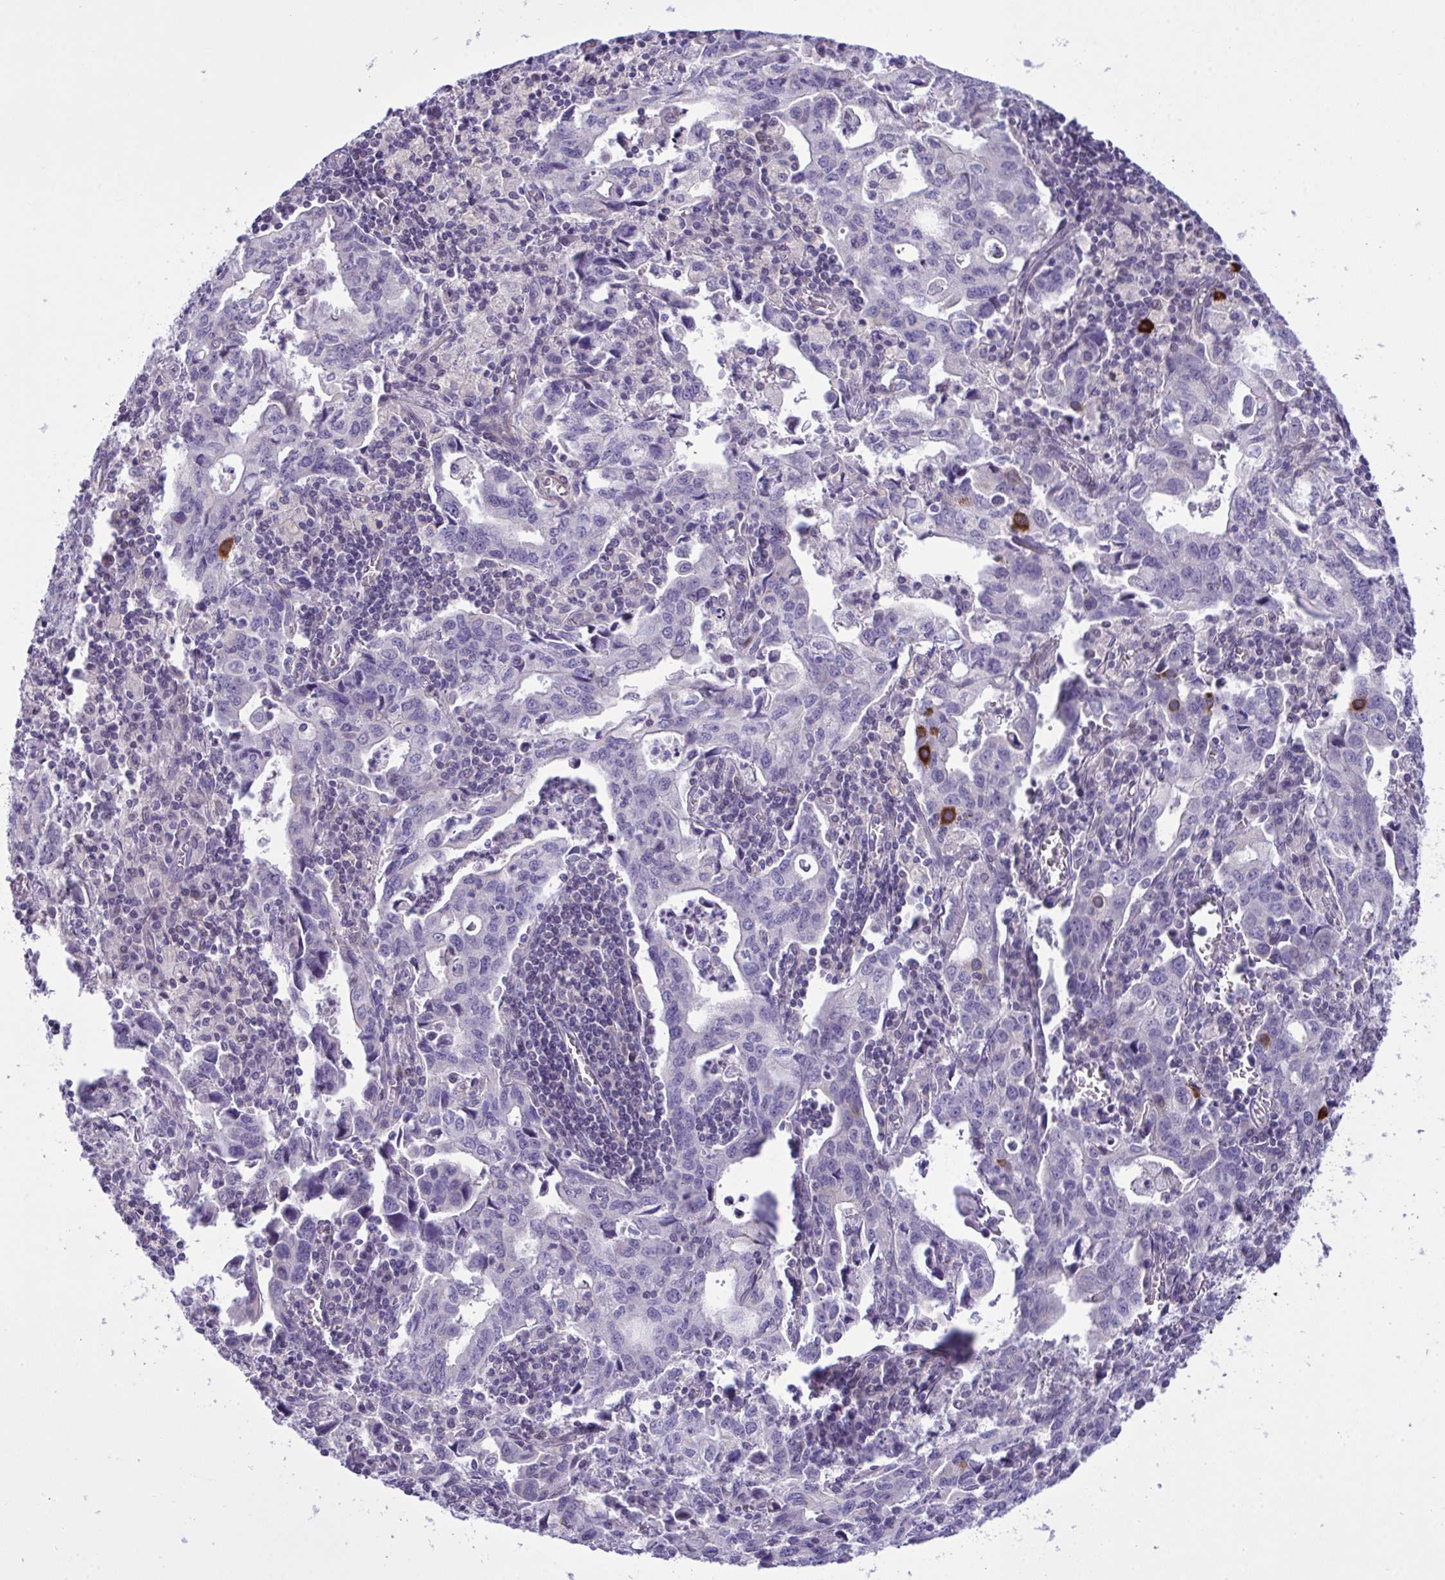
{"staining": {"intensity": "negative", "quantity": "none", "location": "none"}, "tissue": "stomach cancer", "cell_type": "Tumor cells", "image_type": "cancer", "snomed": [{"axis": "morphology", "description": "Adenocarcinoma, NOS"}, {"axis": "topography", "description": "Stomach, upper"}], "caption": "An image of human stomach cancer (adenocarcinoma) is negative for staining in tumor cells.", "gene": "WDR97", "patient": {"sex": "male", "age": 85}}